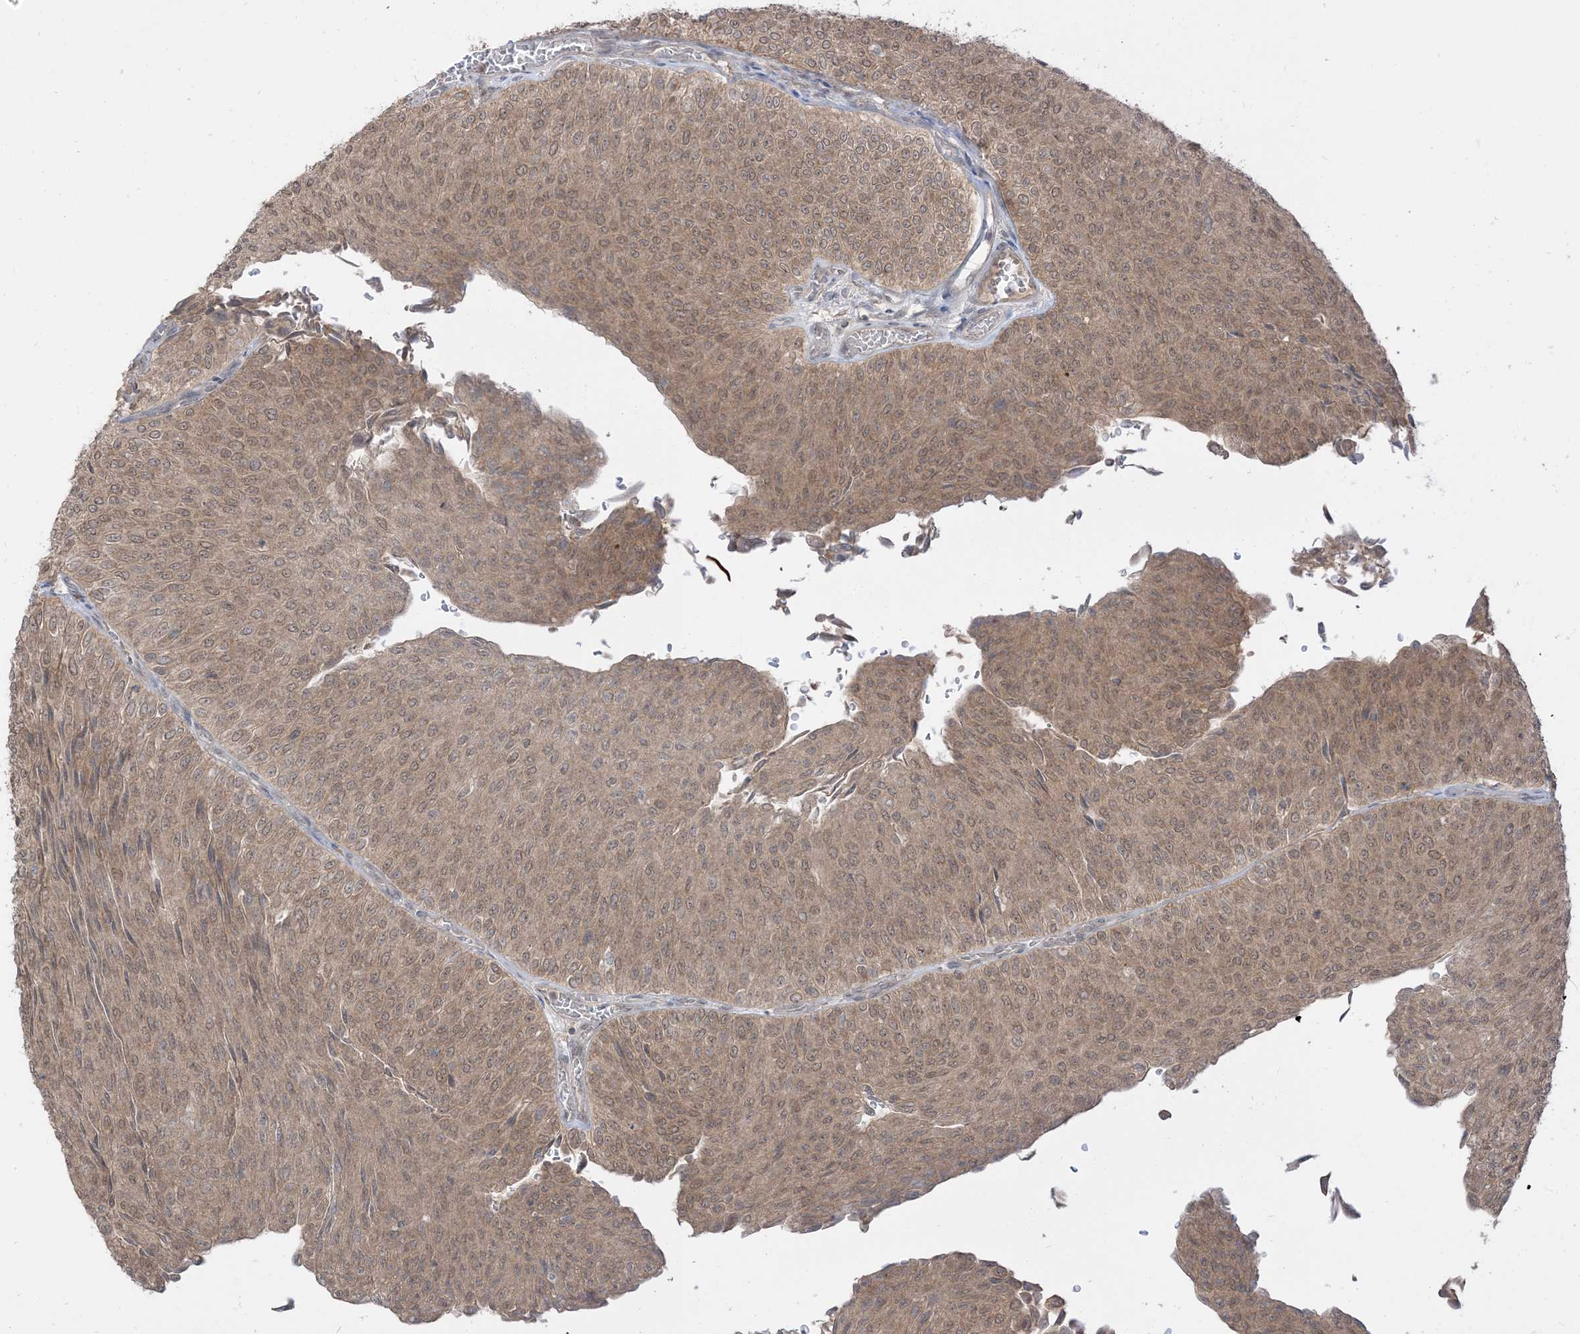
{"staining": {"intensity": "weak", "quantity": ">75%", "location": "cytoplasmic/membranous,nuclear"}, "tissue": "urothelial cancer", "cell_type": "Tumor cells", "image_type": "cancer", "snomed": [{"axis": "morphology", "description": "Urothelial carcinoma, Low grade"}, {"axis": "topography", "description": "Urinary bladder"}], "caption": "Approximately >75% of tumor cells in human urothelial cancer show weak cytoplasmic/membranous and nuclear protein expression as visualized by brown immunohistochemical staining.", "gene": "TBCC", "patient": {"sex": "male", "age": 78}}